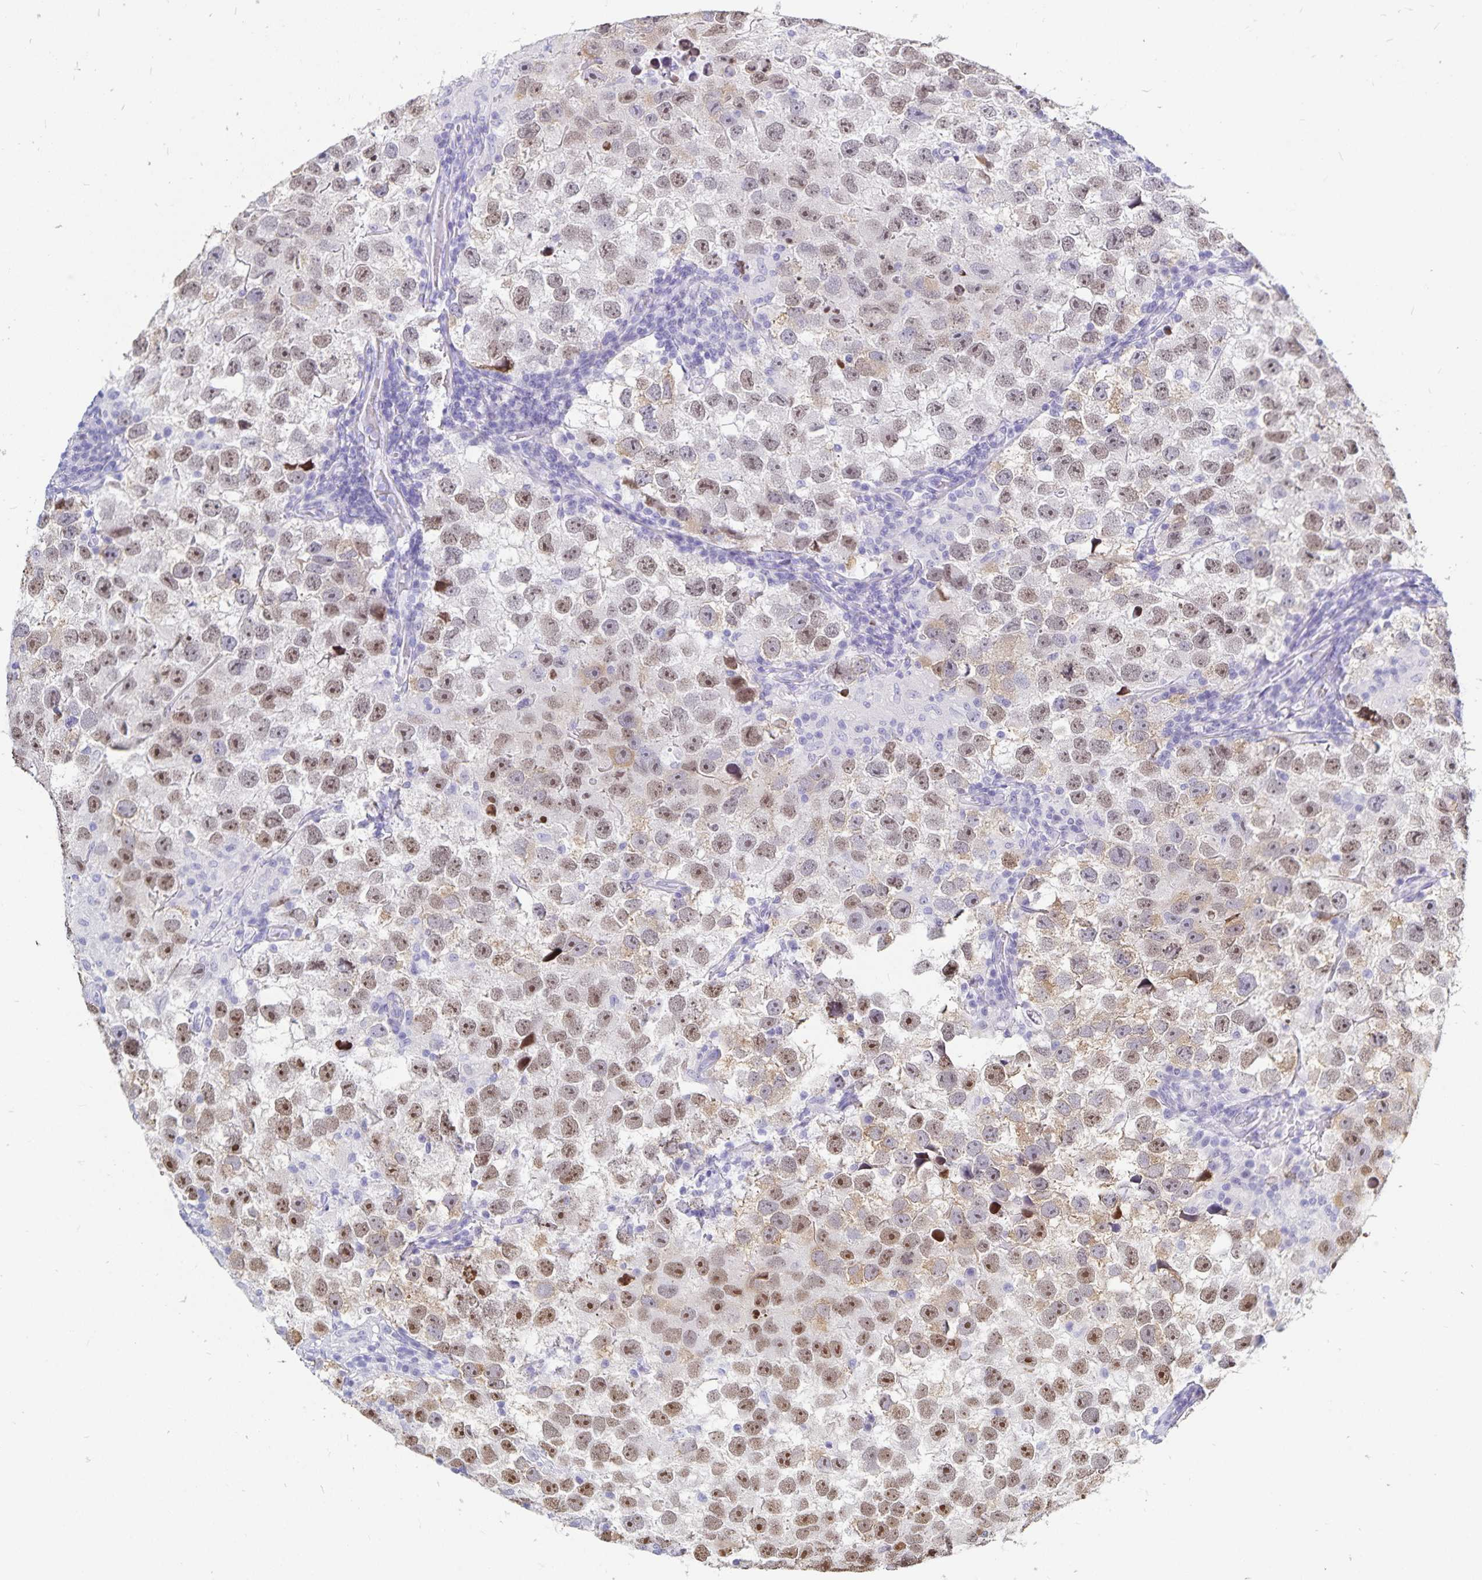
{"staining": {"intensity": "moderate", "quantity": ">75%", "location": "nuclear"}, "tissue": "testis cancer", "cell_type": "Tumor cells", "image_type": "cancer", "snomed": [{"axis": "morphology", "description": "Seminoma, NOS"}, {"axis": "topography", "description": "Testis"}], "caption": "There is medium levels of moderate nuclear expression in tumor cells of testis cancer, as demonstrated by immunohistochemical staining (brown color).", "gene": "HMGB3", "patient": {"sex": "male", "age": 26}}